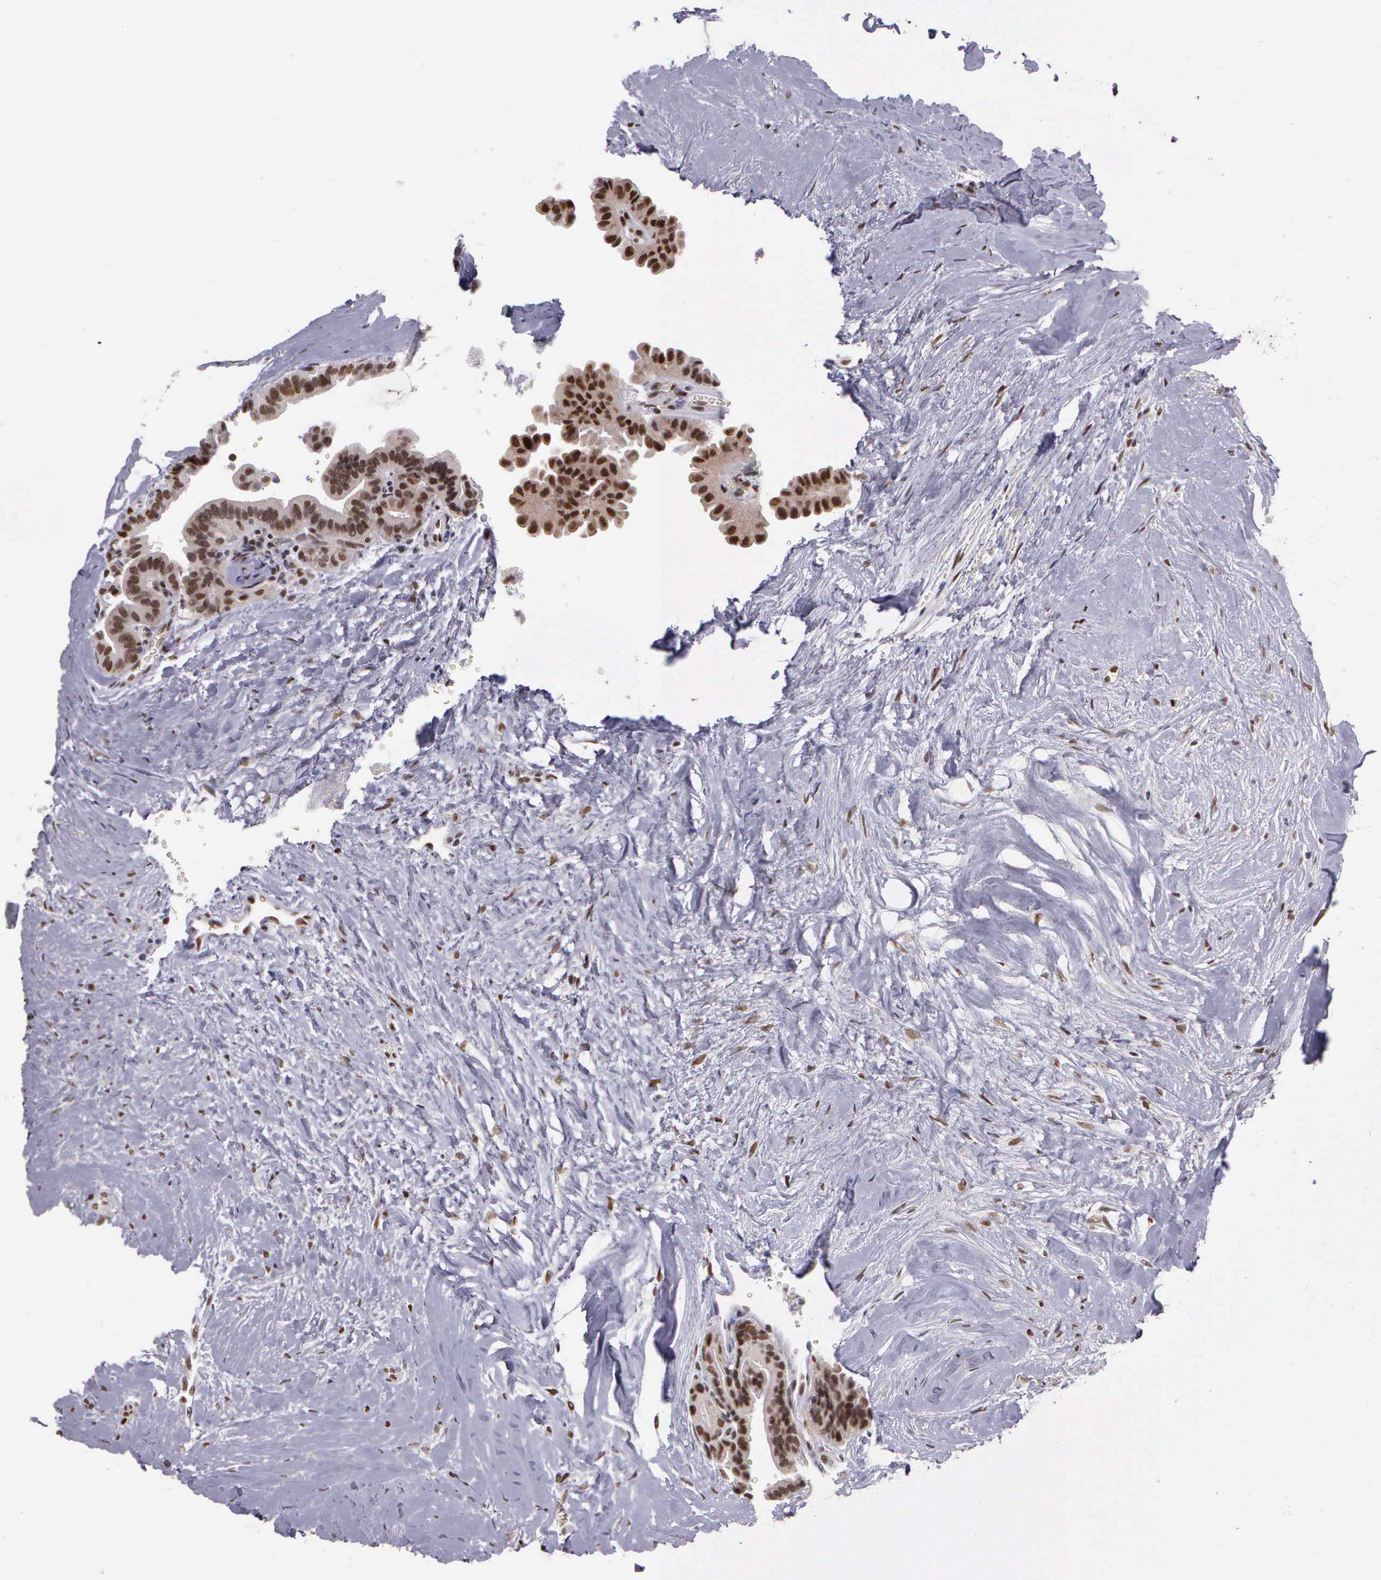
{"staining": {"intensity": "strong", "quantity": ">75%", "location": "nuclear"}, "tissue": "thyroid cancer", "cell_type": "Tumor cells", "image_type": "cancer", "snomed": [{"axis": "morphology", "description": "Papillary adenocarcinoma, NOS"}, {"axis": "topography", "description": "Thyroid gland"}], "caption": "Thyroid cancer was stained to show a protein in brown. There is high levels of strong nuclear positivity in approximately >75% of tumor cells. (brown staining indicates protein expression, while blue staining denotes nuclei).", "gene": "UBR7", "patient": {"sex": "male", "age": 87}}